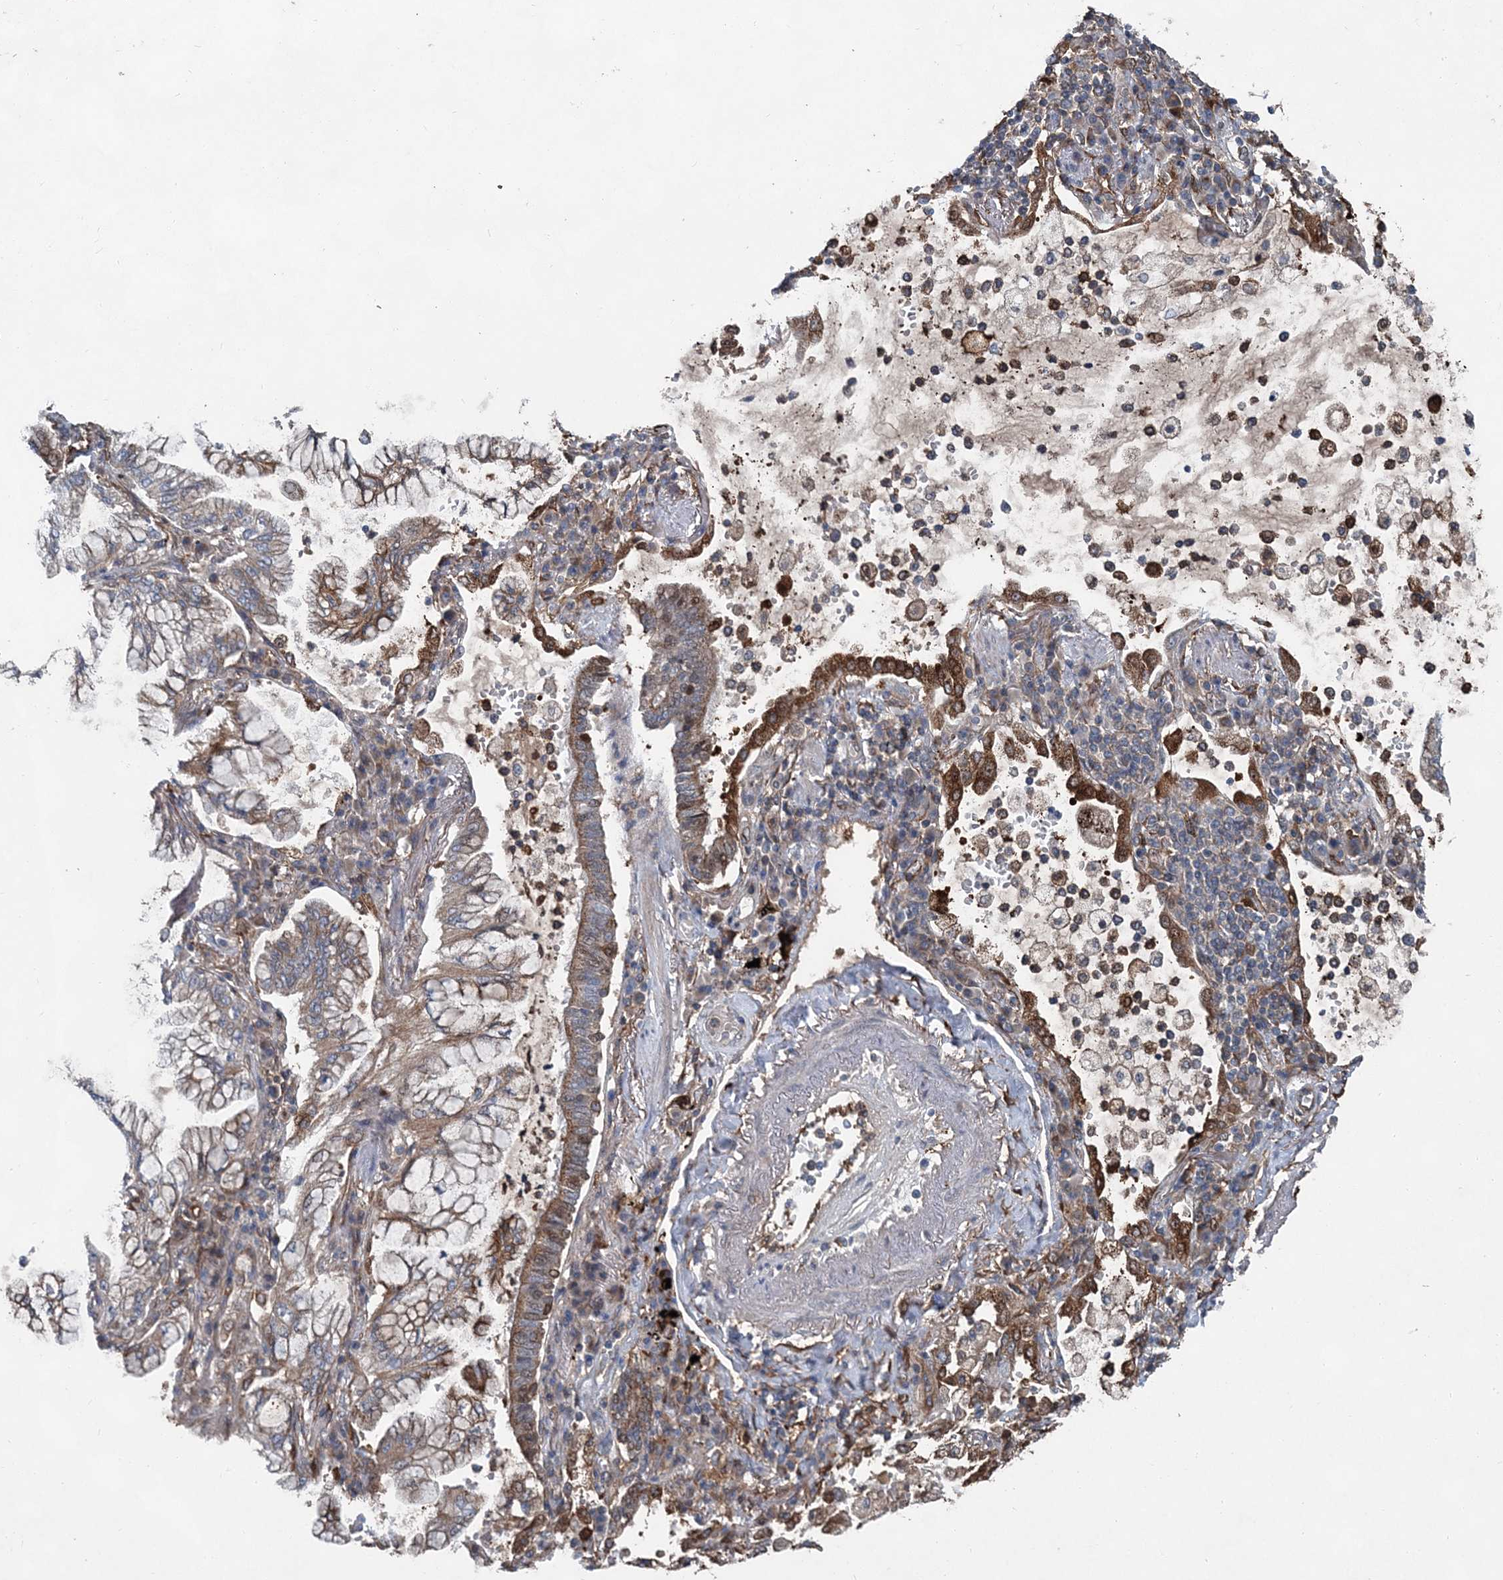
{"staining": {"intensity": "moderate", "quantity": ">75%", "location": "cytoplasmic/membranous"}, "tissue": "lung cancer", "cell_type": "Tumor cells", "image_type": "cancer", "snomed": [{"axis": "morphology", "description": "Adenocarcinoma, NOS"}, {"axis": "topography", "description": "Lung"}], "caption": "Tumor cells reveal medium levels of moderate cytoplasmic/membranous positivity in about >75% of cells in lung cancer.", "gene": "SPOPL", "patient": {"sex": "female", "age": 70}}